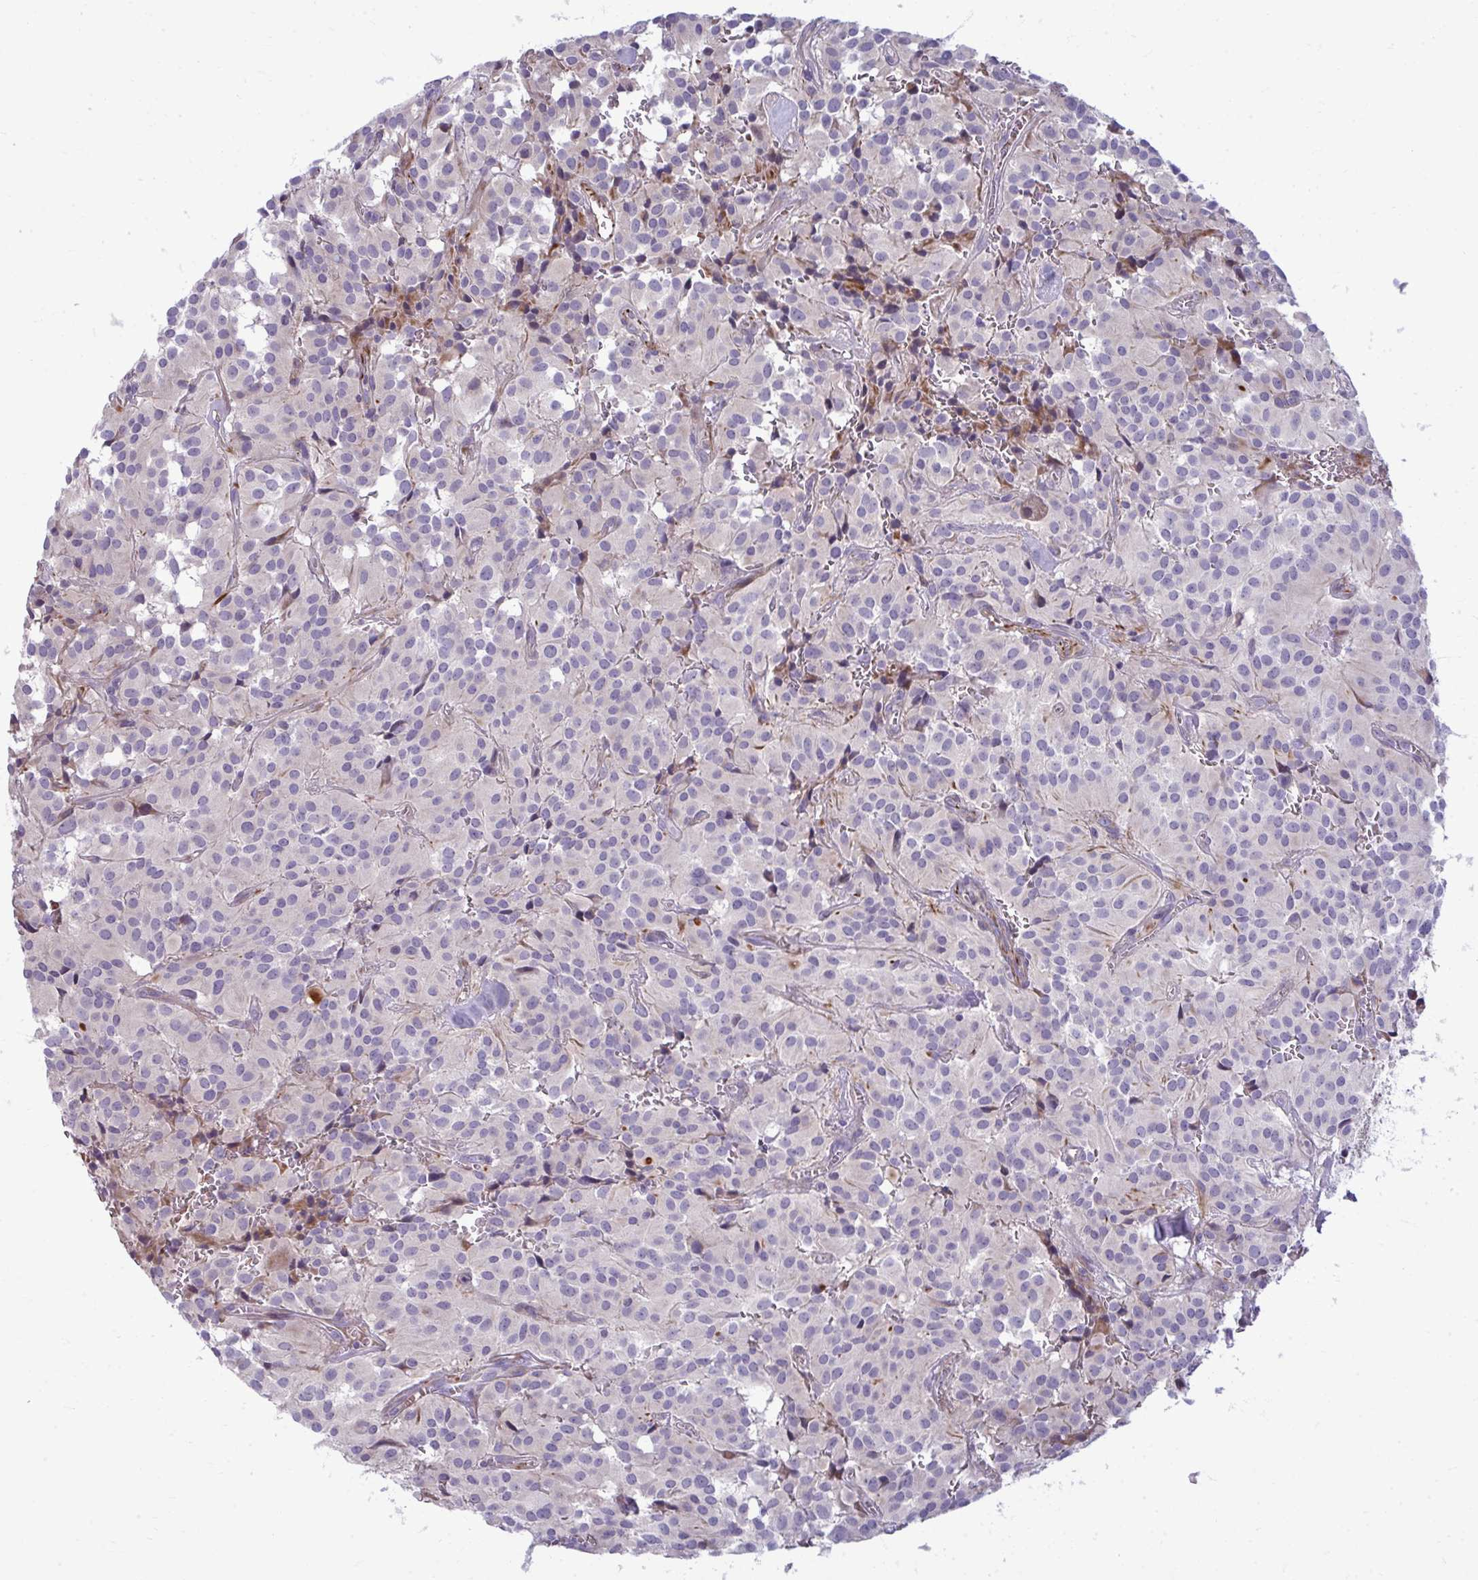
{"staining": {"intensity": "negative", "quantity": "none", "location": "none"}, "tissue": "glioma", "cell_type": "Tumor cells", "image_type": "cancer", "snomed": [{"axis": "morphology", "description": "Glioma, malignant, Low grade"}, {"axis": "topography", "description": "Brain"}], "caption": "Protein analysis of glioma reveals no significant staining in tumor cells. (DAB (3,3'-diaminobenzidine) immunohistochemistry visualized using brightfield microscopy, high magnification).", "gene": "SLC14A1", "patient": {"sex": "male", "age": 42}}